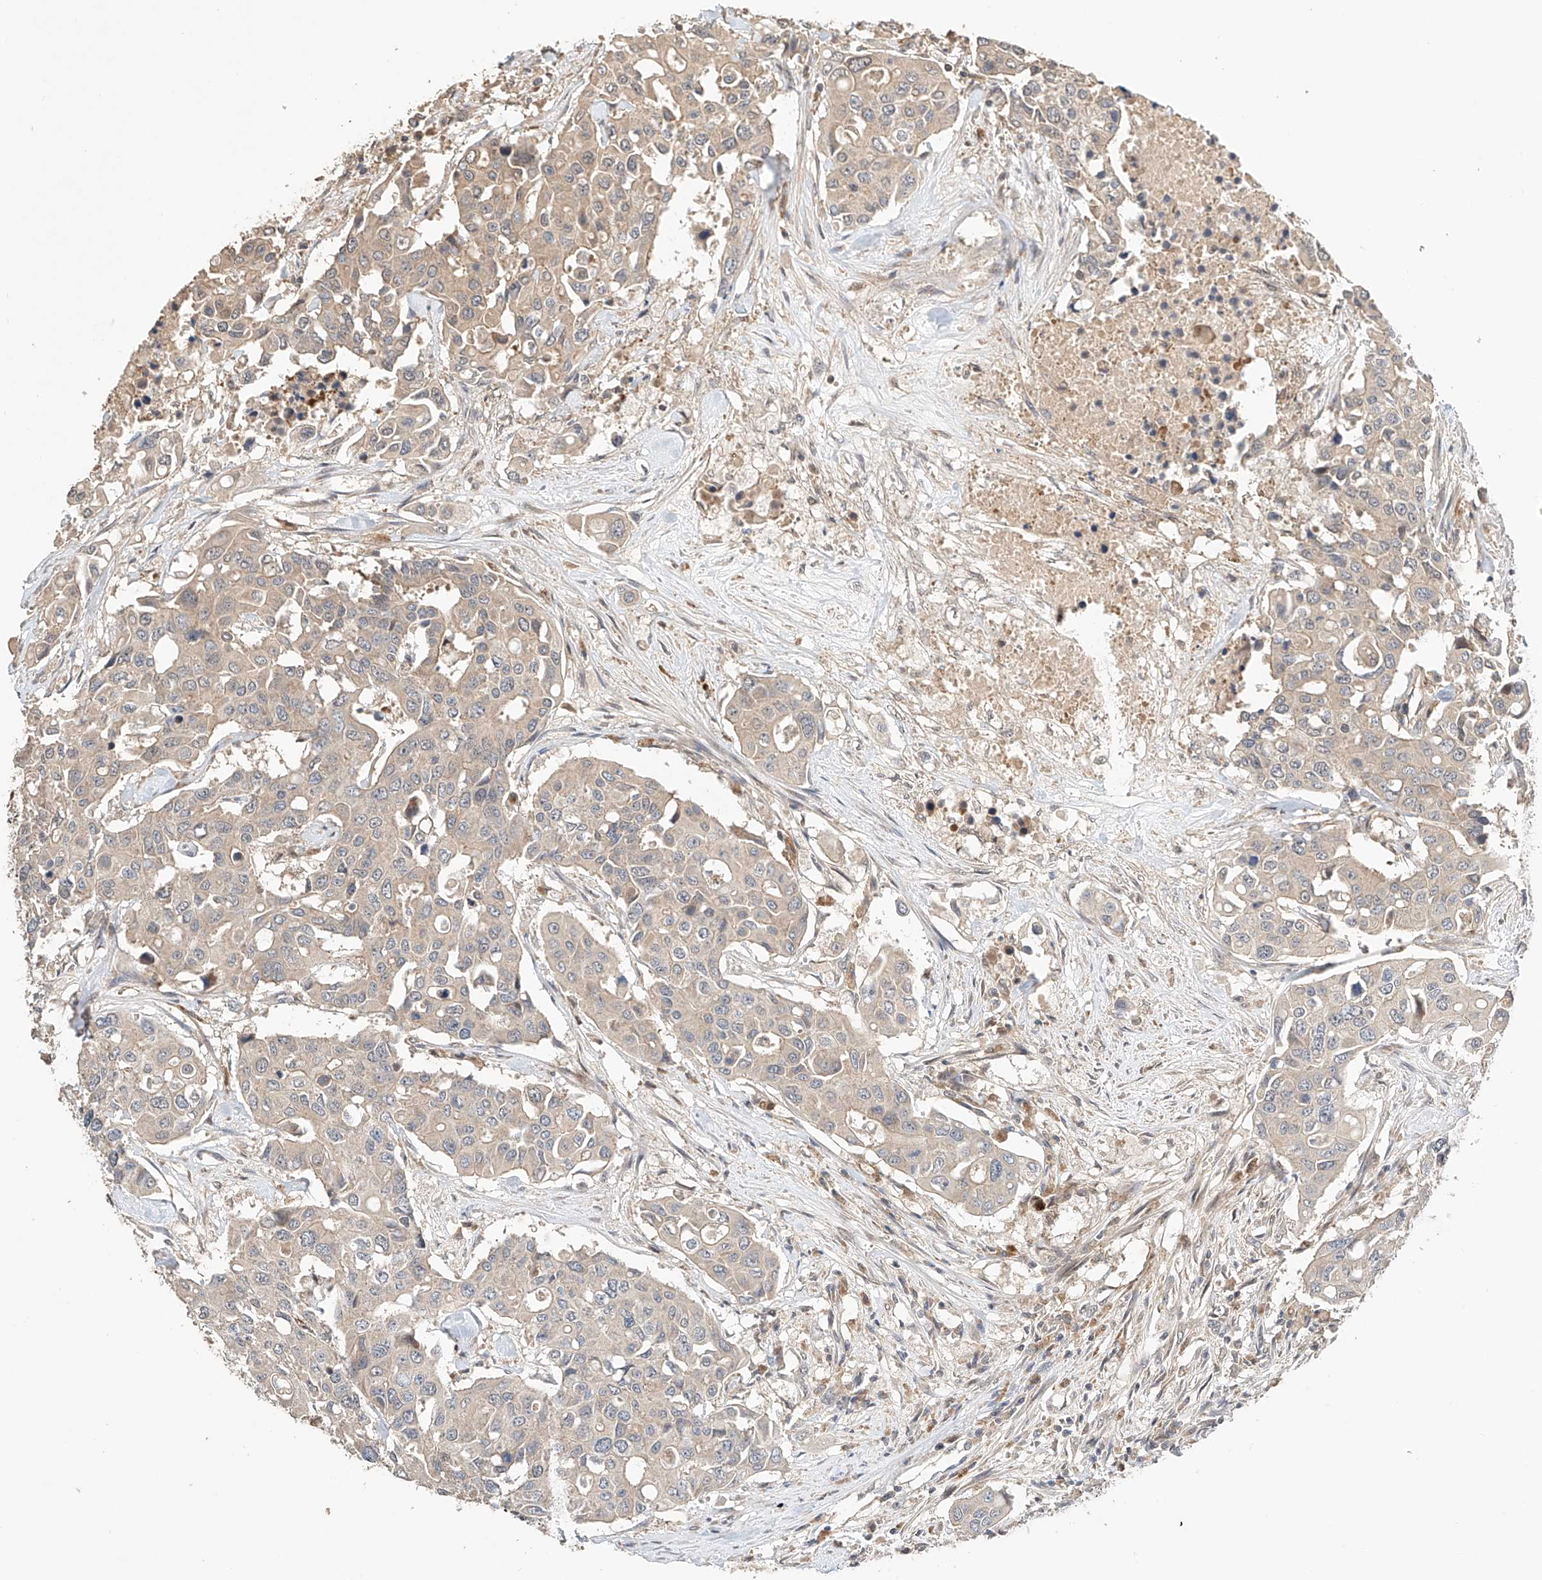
{"staining": {"intensity": "negative", "quantity": "none", "location": "none"}, "tissue": "colorectal cancer", "cell_type": "Tumor cells", "image_type": "cancer", "snomed": [{"axis": "morphology", "description": "Adenocarcinoma, NOS"}, {"axis": "topography", "description": "Colon"}], "caption": "The photomicrograph demonstrates no significant staining in tumor cells of colorectal cancer.", "gene": "ZFHX2", "patient": {"sex": "male", "age": 77}}